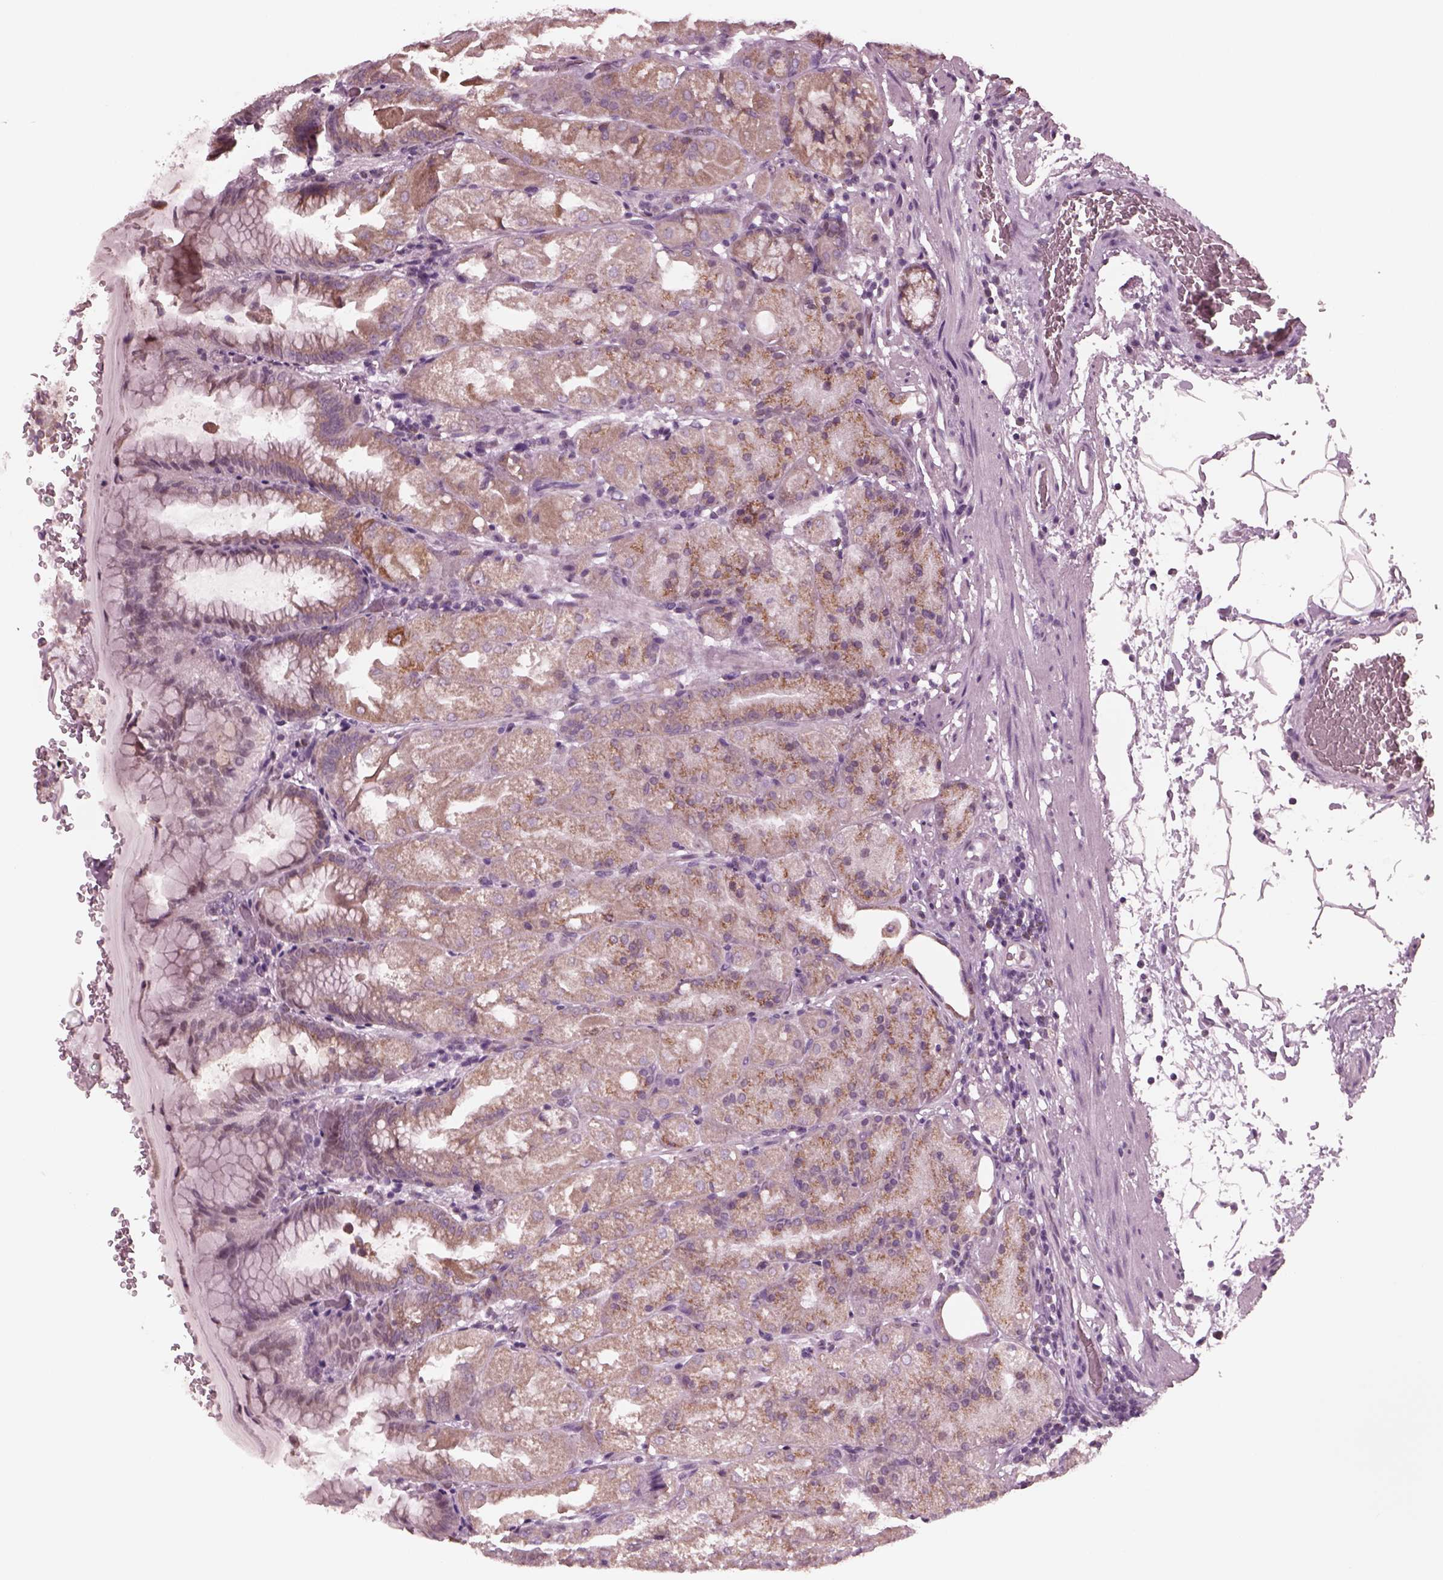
{"staining": {"intensity": "weak", "quantity": "25%-75%", "location": "cytoplasmic/membranous"}, "tissue": "stomach", "cell_type": "Glandular cells", "image_type": "normal", "snomed": [{"axis": "morphology", "description": "Normal tissue, NOS"}, {"axis": "topography", "description": "Stomach, upper"}, {"axis": "topography", "description": "Stomach"}, {"axis": "topography", "description": "Stomach, lower"}], "caption": "Human stomach stained with a brown dye demonstrates weak cytoplasmic/membranous positive expression in about 25%-75% of glandular cells.", "gene": "CELSR3", "patient": {"sex": "male", "age": 62}}